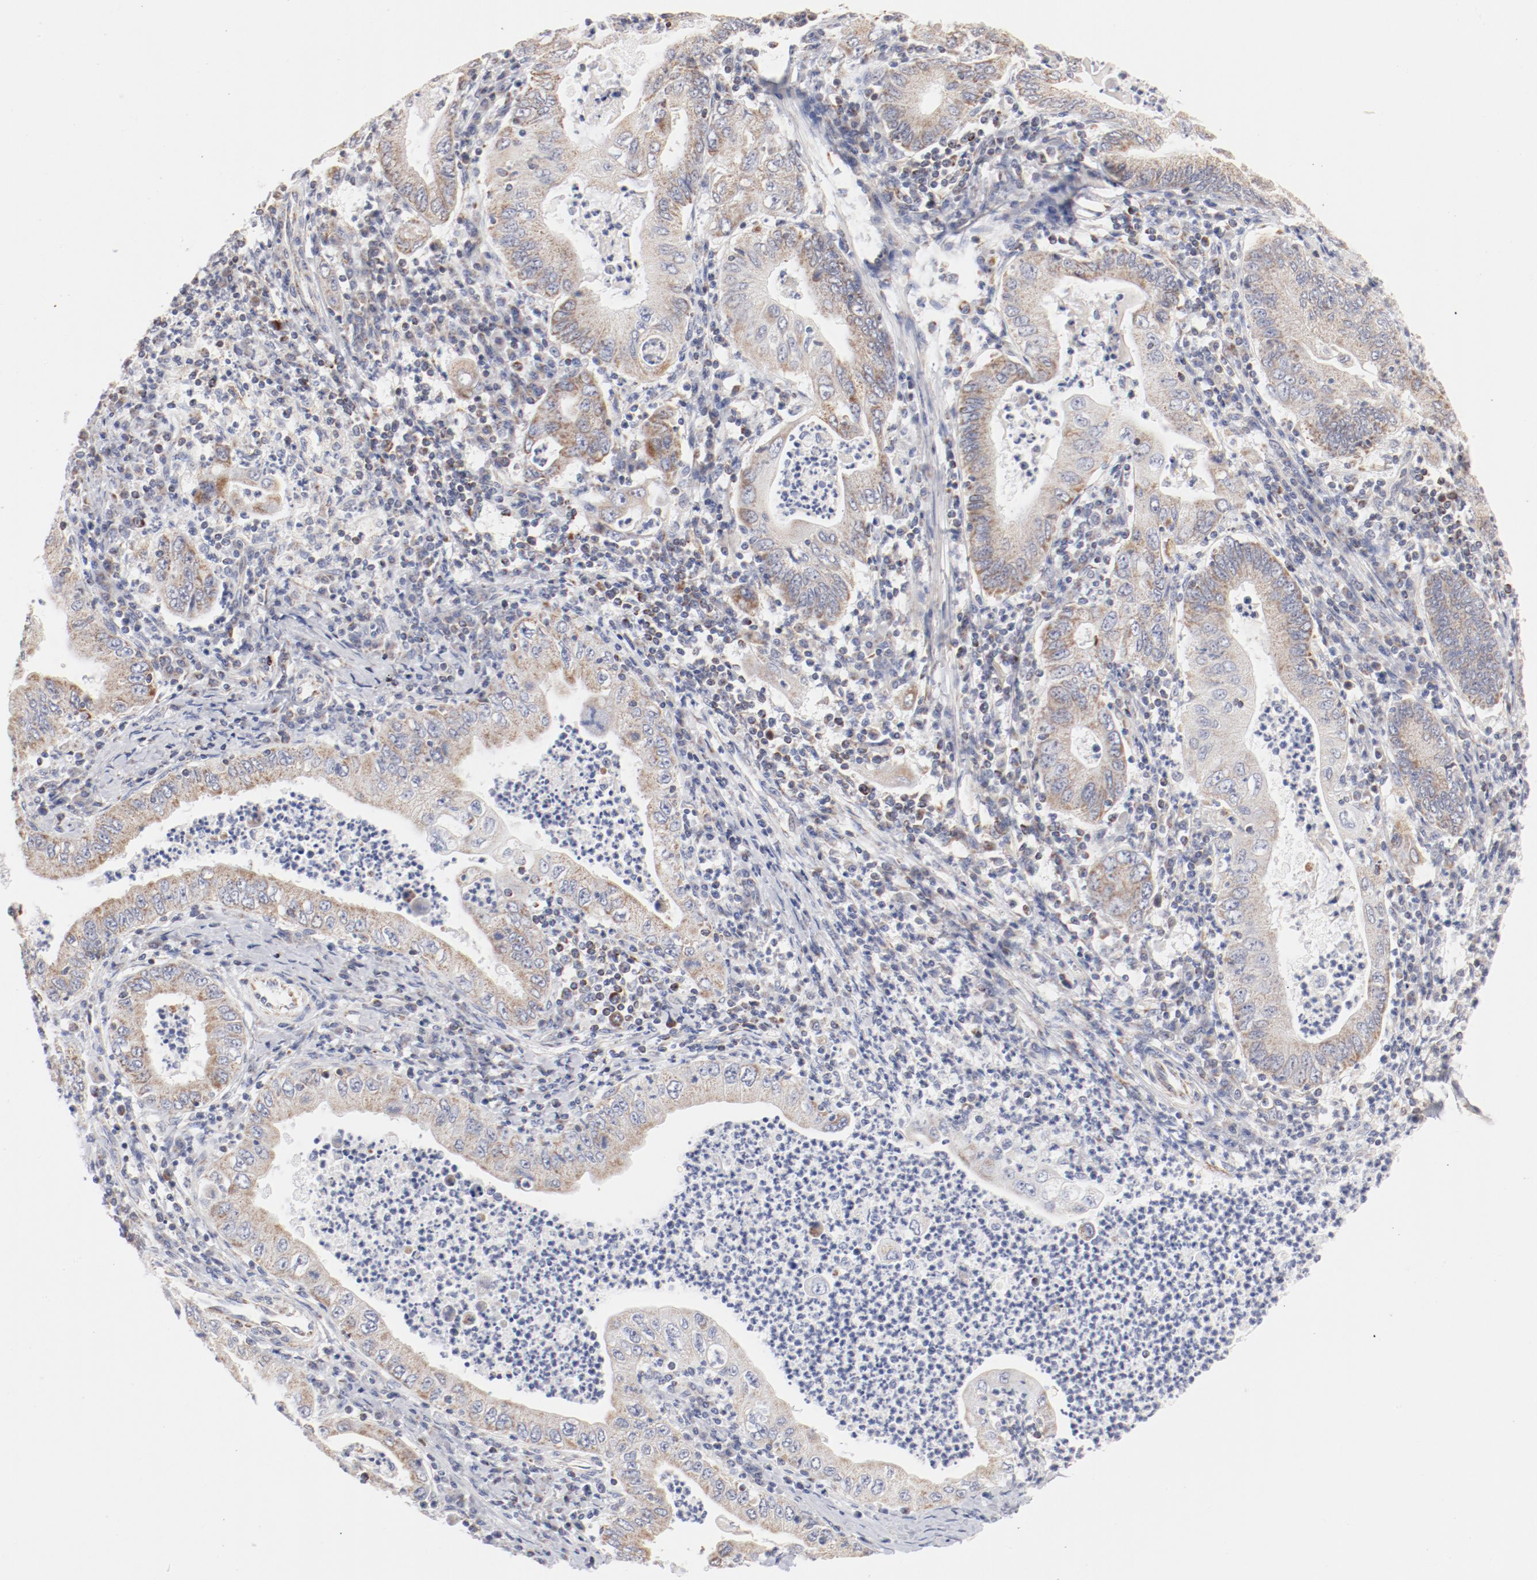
{"staining": {"intensity": "moderate", "quantity": ">75%", "location": "cytoplasmic/membranous"}, "tissue": "stomach cancer", "cell_type": "Tumor cells", "image_type": "cancer", "snomed": [{"axis": "morphology", "description": "Normal tissue, NOS"}, {"axis": "morphology", "description": "Adenocarcinoma, NOS"}, {"axis": "topography", "description": "Esophagus"}, {"axis": "topography", "description": "Stomach, upper"}, {"axis": "topography", "description": "Peripheral nerve tissue"}], "caption": "A histopathology image showing moderate cytoplasmic/membranous staining in about >75% of tumor cells in stomach cancer, as visualized by brown immunohistochemical staining.", "gene": "MRPL58", "patient": {"sex": "male", "age": 62}}